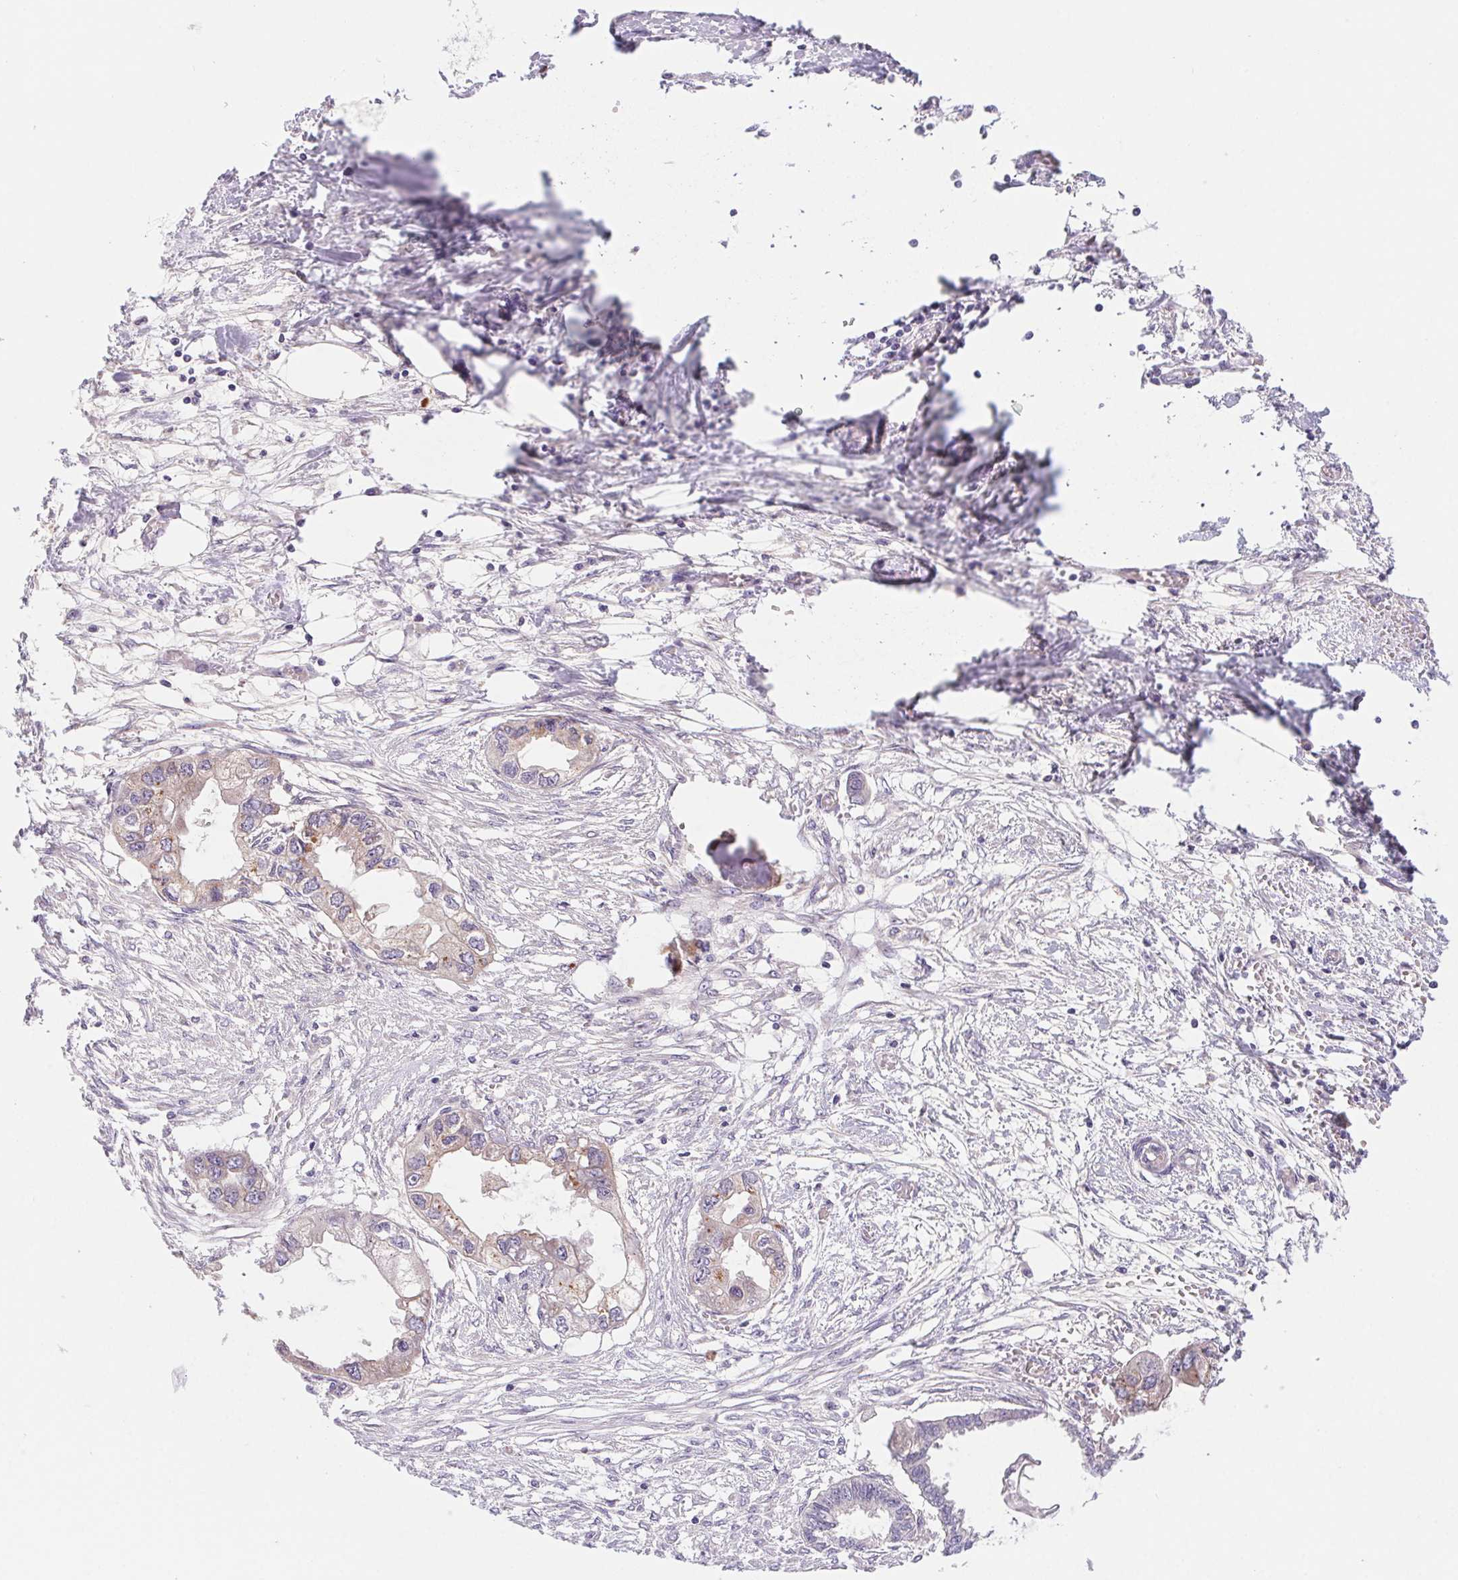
{"staining": {"intensity": "weak", "quantity": "<25%", "location": "cytoplasmic/membranous"}, "tissue": "endometrial cancer", "cell_type": "Tumor cells", "image_type": "cancer", "snomed": [{"axis": "morphology", "description": "Adenocarcinoma, NOS"}, {"axis": "morphology", "description": "Adenocarcinoma, metastatic, NOS"}, {"axis": "topography", "description": "Adipose tissue"}, {"axis": "topography", "description": "Endometrium"}], "caption": "High magnification brightfield microscopy of endometrial cancer stained with DAB (brown) and counterstained with hematoxylin (blue): tumor cells show no significant positivity.", "gene": "PRKAA1", "patient": {"sex": "female", "age": 67}}